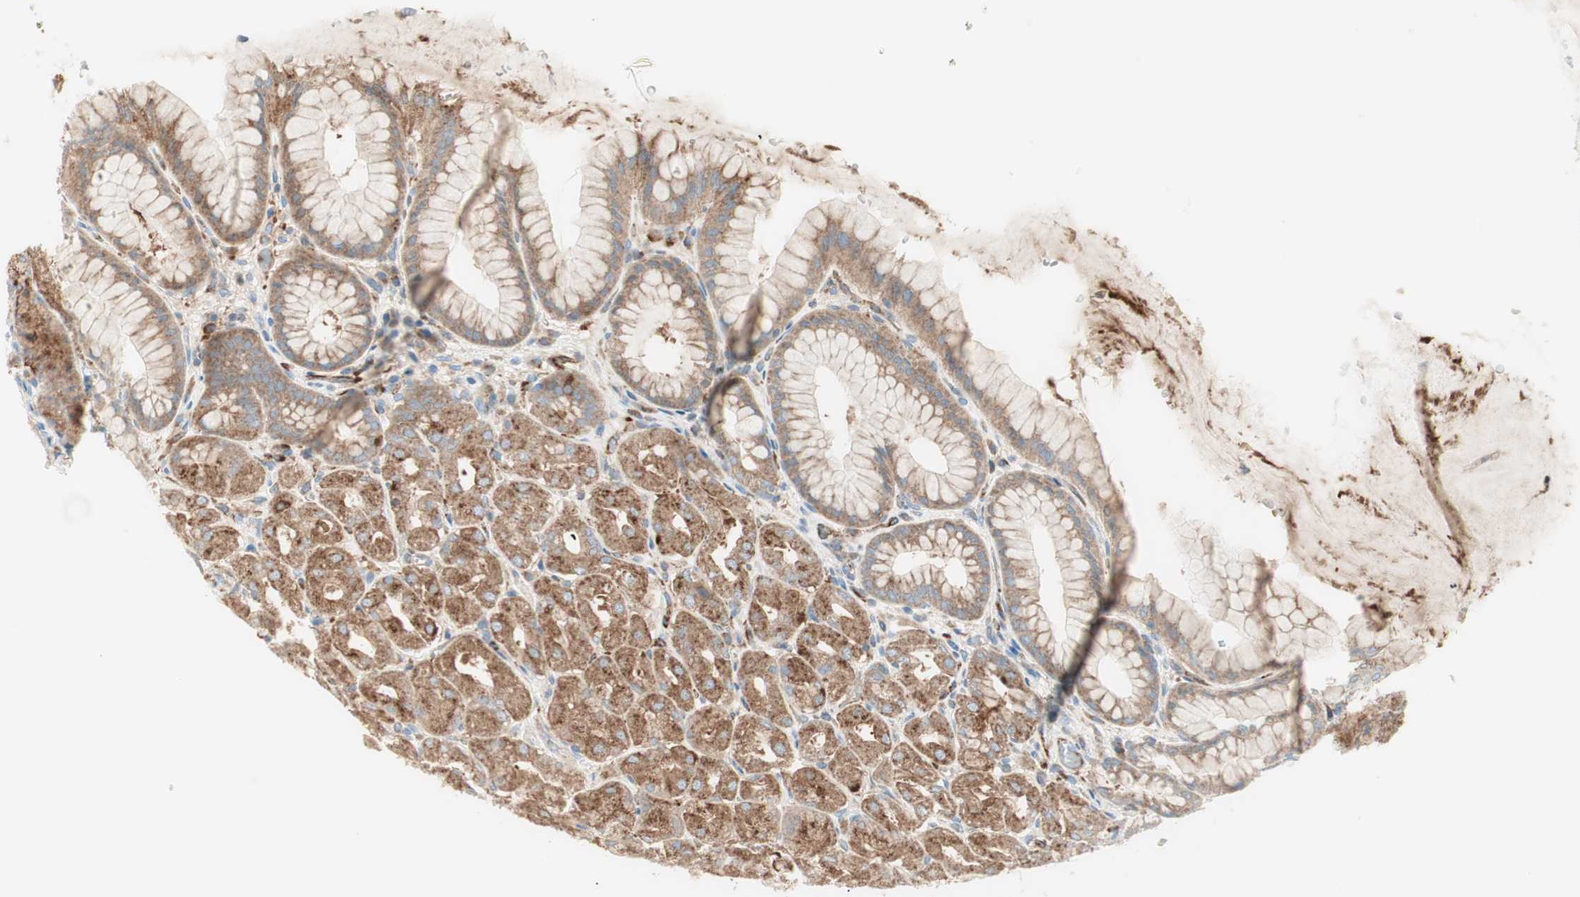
{"staining": {"intensity": "moderate", "quantity": ">75%", "location": "cytoplasmic/membranous"}, "tissue": "stomach", "cell_type": "Glandular cells", "image_type": "normal", "snomed": [{"axis": "morphology", "description": "Normal tissue, NOS"}, {"axis": "topography", "description": "Stomach, upper"}], "caption": "Immunohistochemical staining of benign human stomach displays >75% levels of moderate cytoplasmic/membranous protein expression in about >75% of glandular cells.", "gene": "ATP6V1G1", "patient": {"sex": "female", "age": 56}}